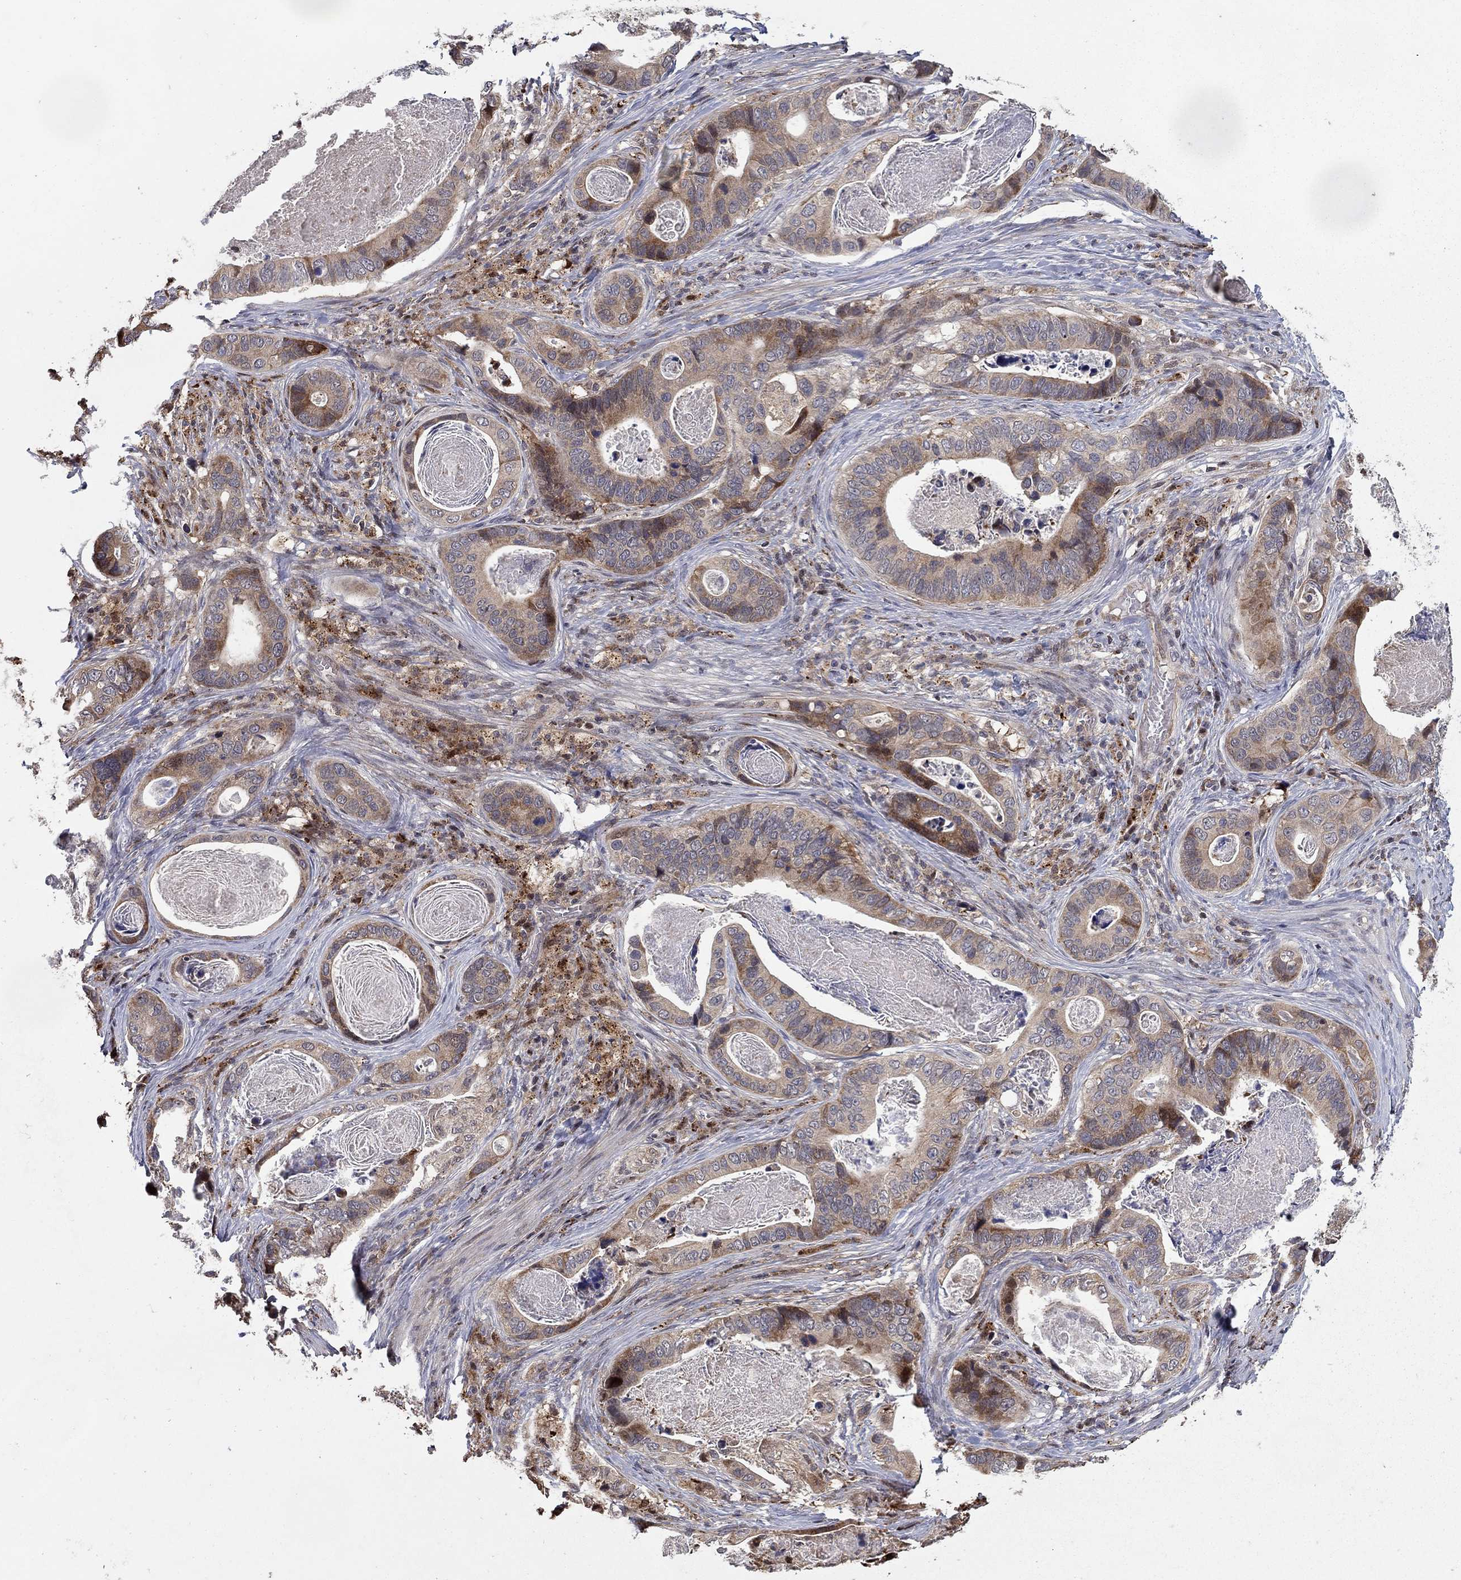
{"staining": {"intensity": "moderate", "quantity": "<25%", "location": "cytoplasmic/membranous,nuclear"}, "tissue": "stomach cancer", "cell_type": "Tumor cells", "image_type": "cancer", "snomed": [{"axis": "morphology", "description": "Adenocarcinoma, NOS"}, {"axis": "topography", "description": "Stomach"}], "caption": "Tumor cells exhibit moderate cytoplasmic/membranous and nuclear expression in approximately <25% of cells in stomach cancer.", "gene": "LPCAT4", "patient": {"sex": "male", "age": 84}}